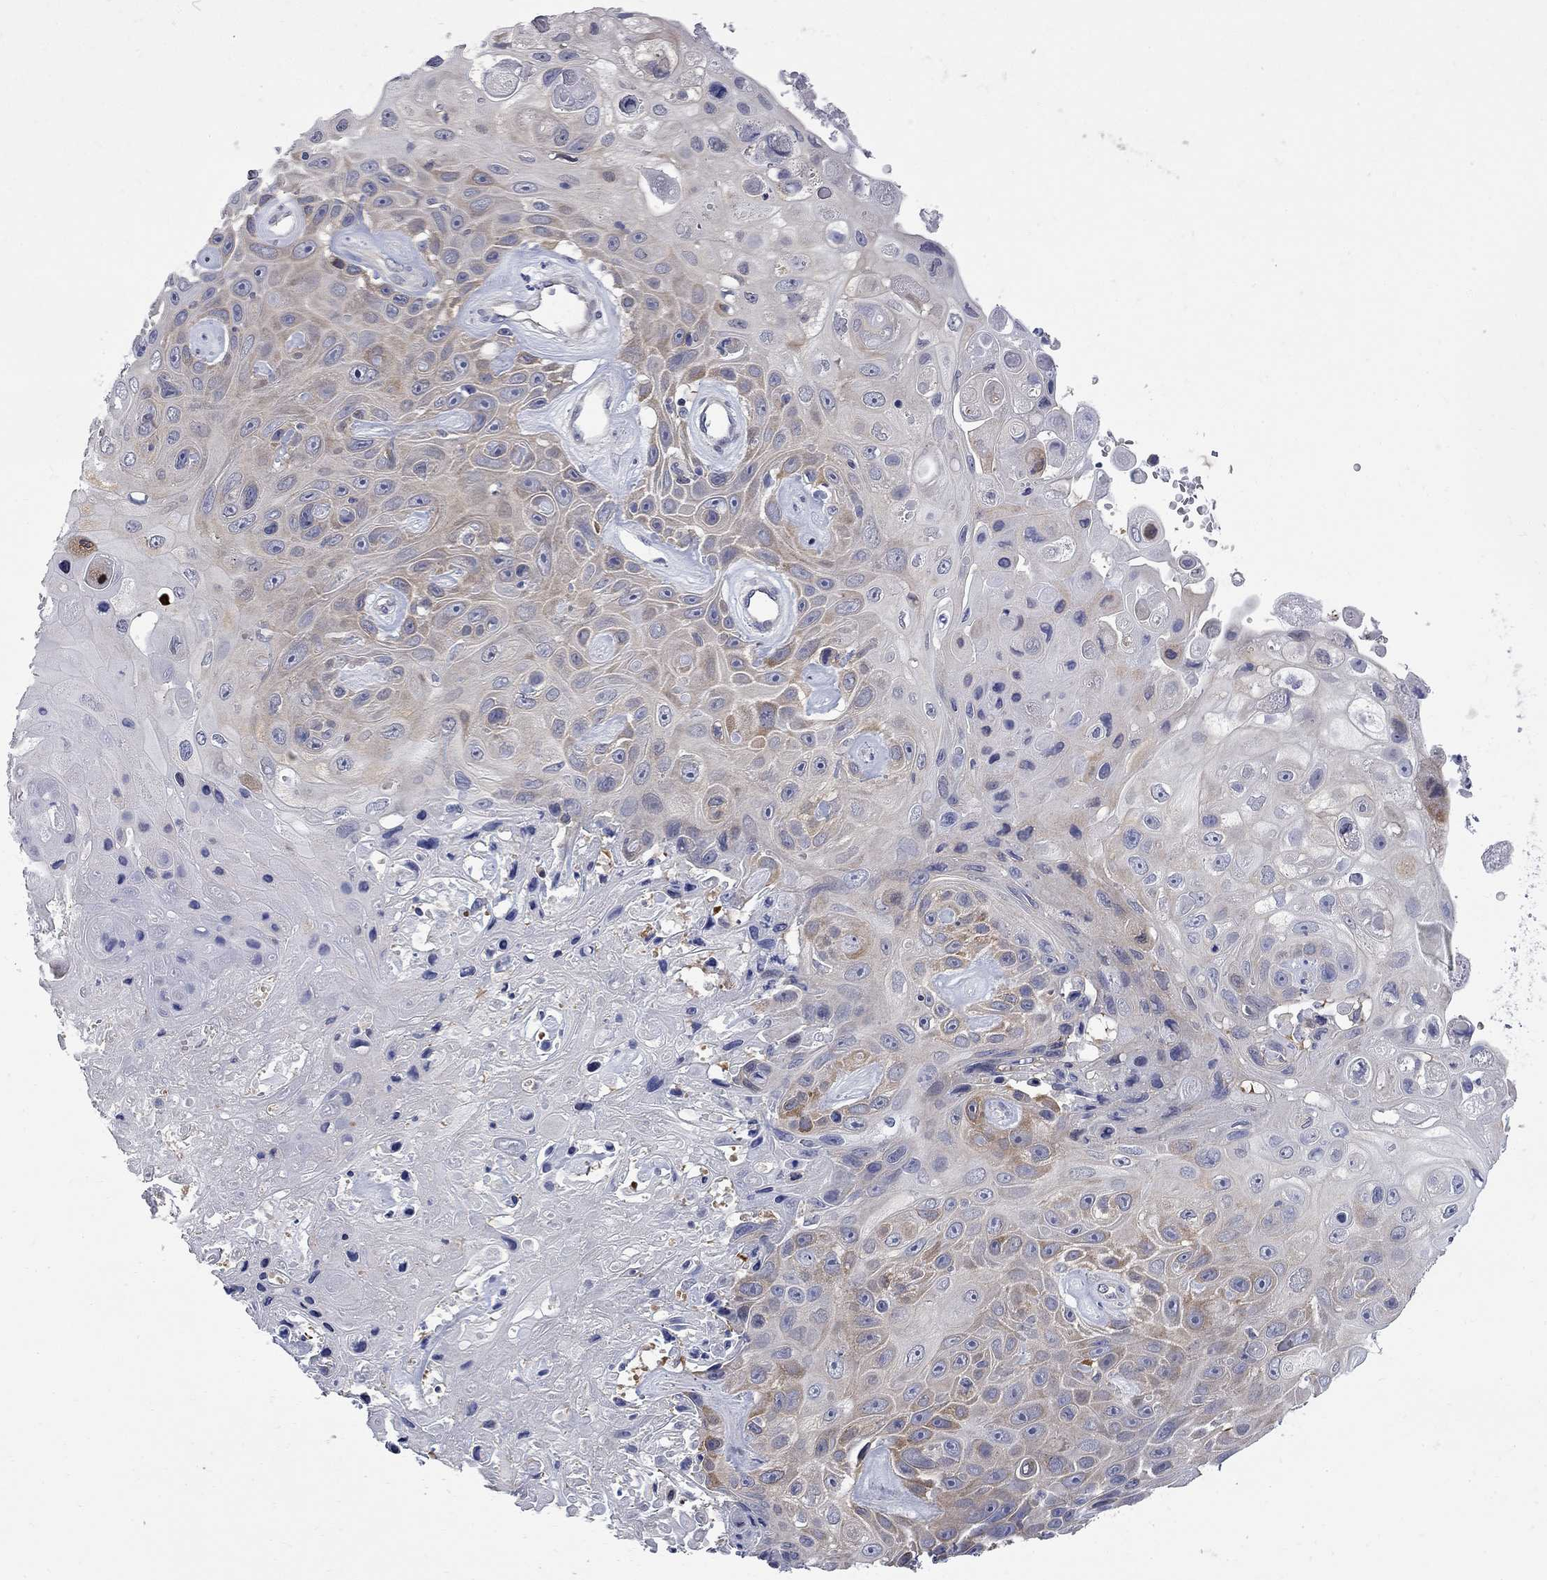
{"staining": {"intensity": "weak", "quantity": "<25%", "location": "cytoplasmic/membranous"}, "tissue": "skin cancer", "cell_type": "Tumor cells", "image_type": "cancer", "snomed": [{"axis": "morphology", "description": "Squamous cell carcinoma, NOS"}, {"axis": "topography", "description": "Skin"}], "caption": "This is an immunohistochemistry micrograph of squamous cell carcinoma (skin). There is no positivity in tumor cells.", "gene": "GALNT8", "patient": {"sex": "male", "age": 82}}